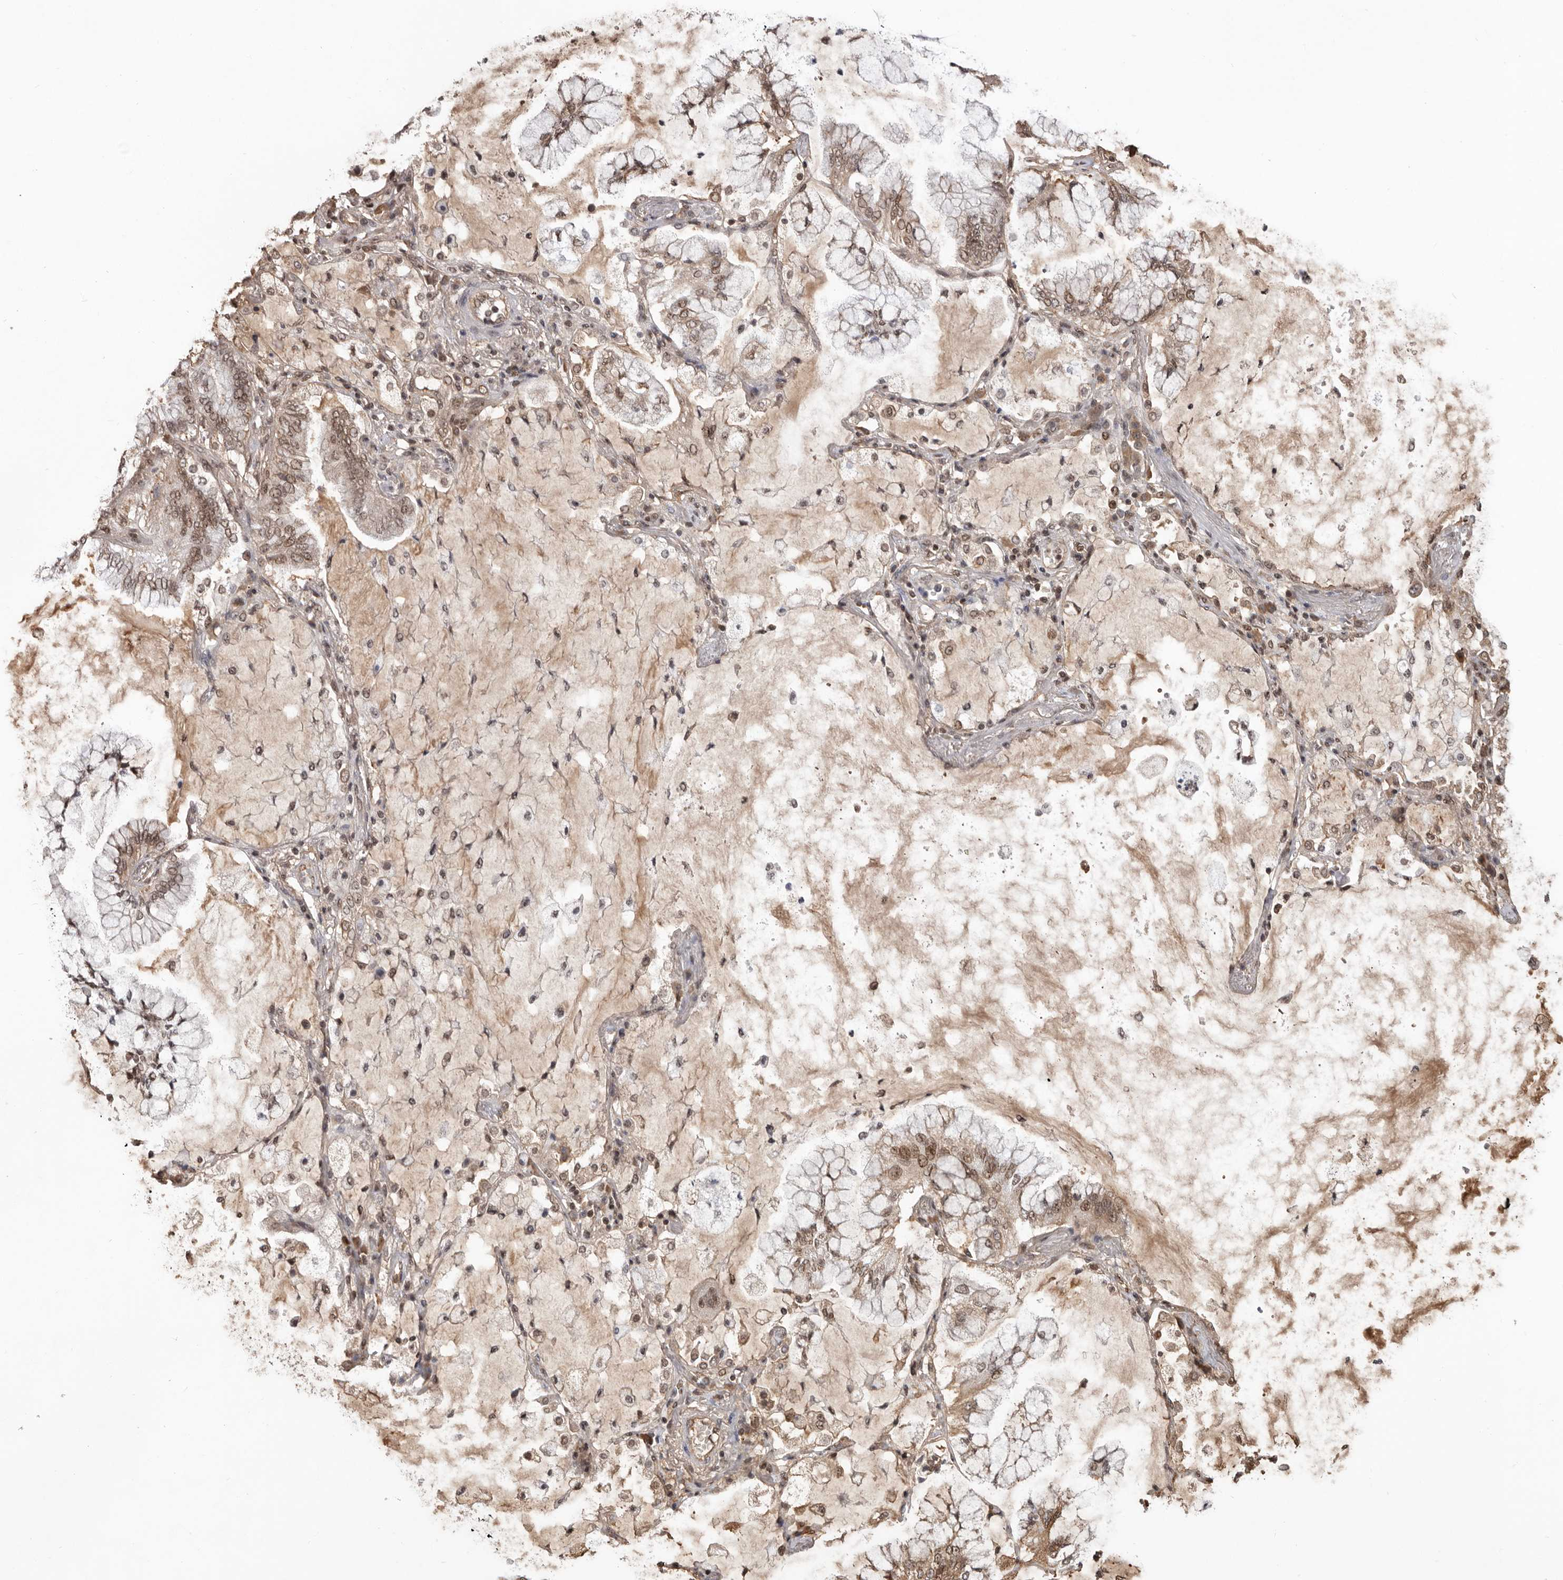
{"staining": {"intensity": "moderate", "quantity": ">75%", "location": "nuclear"}, "tissue": "lung cancer", "cell_type": "Tumor cells", "image_type": "cancer", "snomed": [{"axis": "morphology", "description": "Adenocarcinoma, NOS"}, {"axis": "topography", "description": "Lung"}], "caption": "A histopathology image showing moderate nuclear staining in about >75% of tumor cells in lung adenocarcinoma, as visualized by brown immunohistochemical staining.", "gene": "CHTOP", "patient": {"sex": "female", "age": 70}}